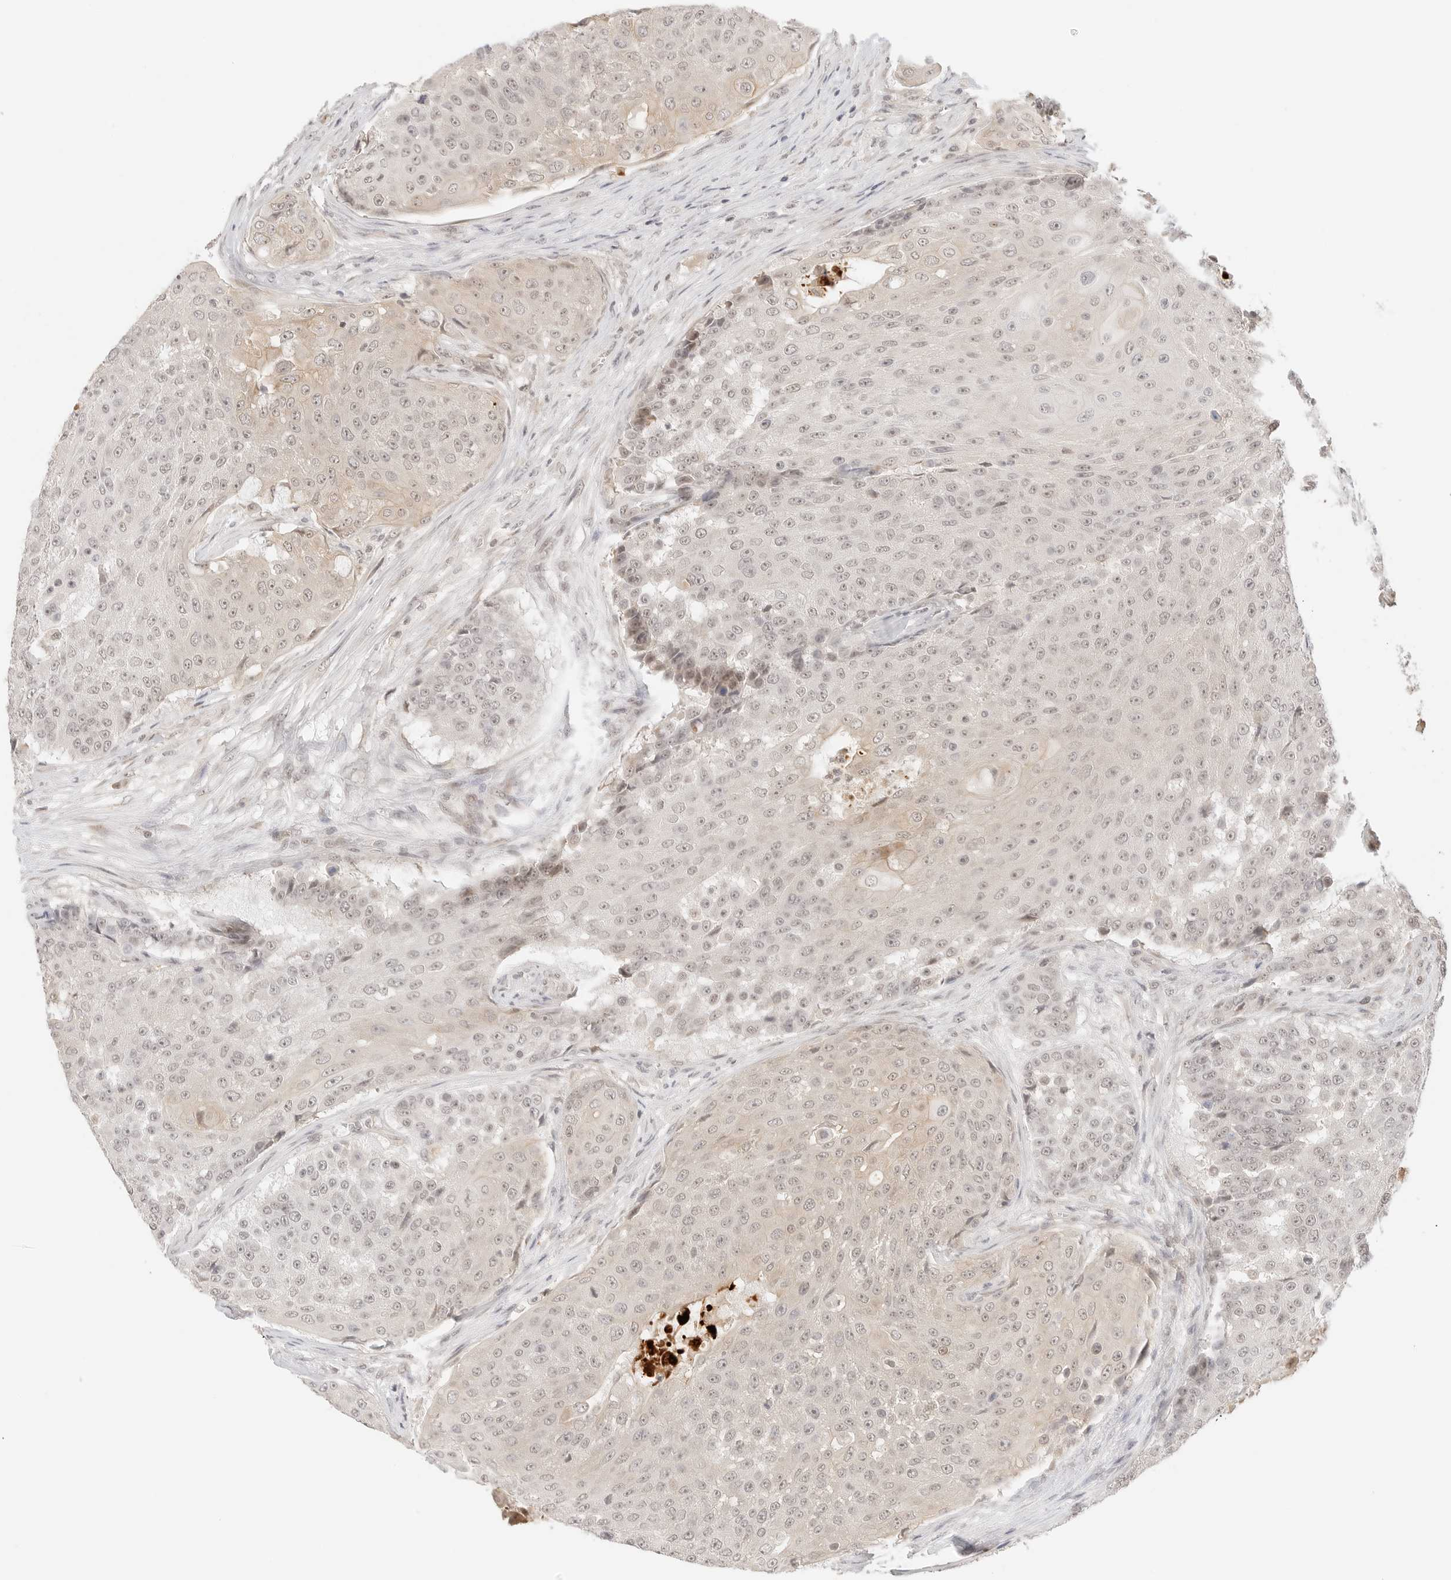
{"staining": {"intensity": "weak", "quantity": ">75%", "location": "cytoplasmic/membranous,nuclear"}, "tissue": "urothelial cancer", "cell_type": "Tumor cells", "image_type": "cancer", "snomed": [{"axis": "morphology", "description": "Urothelial carcinoma, High grade"}, {"axis": "topography", "description": "Urinary bladder"}], "caption": "Urothelial cancer was stained to show a protein in brown. There is low levels of weak cytoplasmic/membranous and nuclear expression in about >75% of tumor cells.", "gene": "SEPTIN4", "patient": {"sex": "female", "age": 63}}